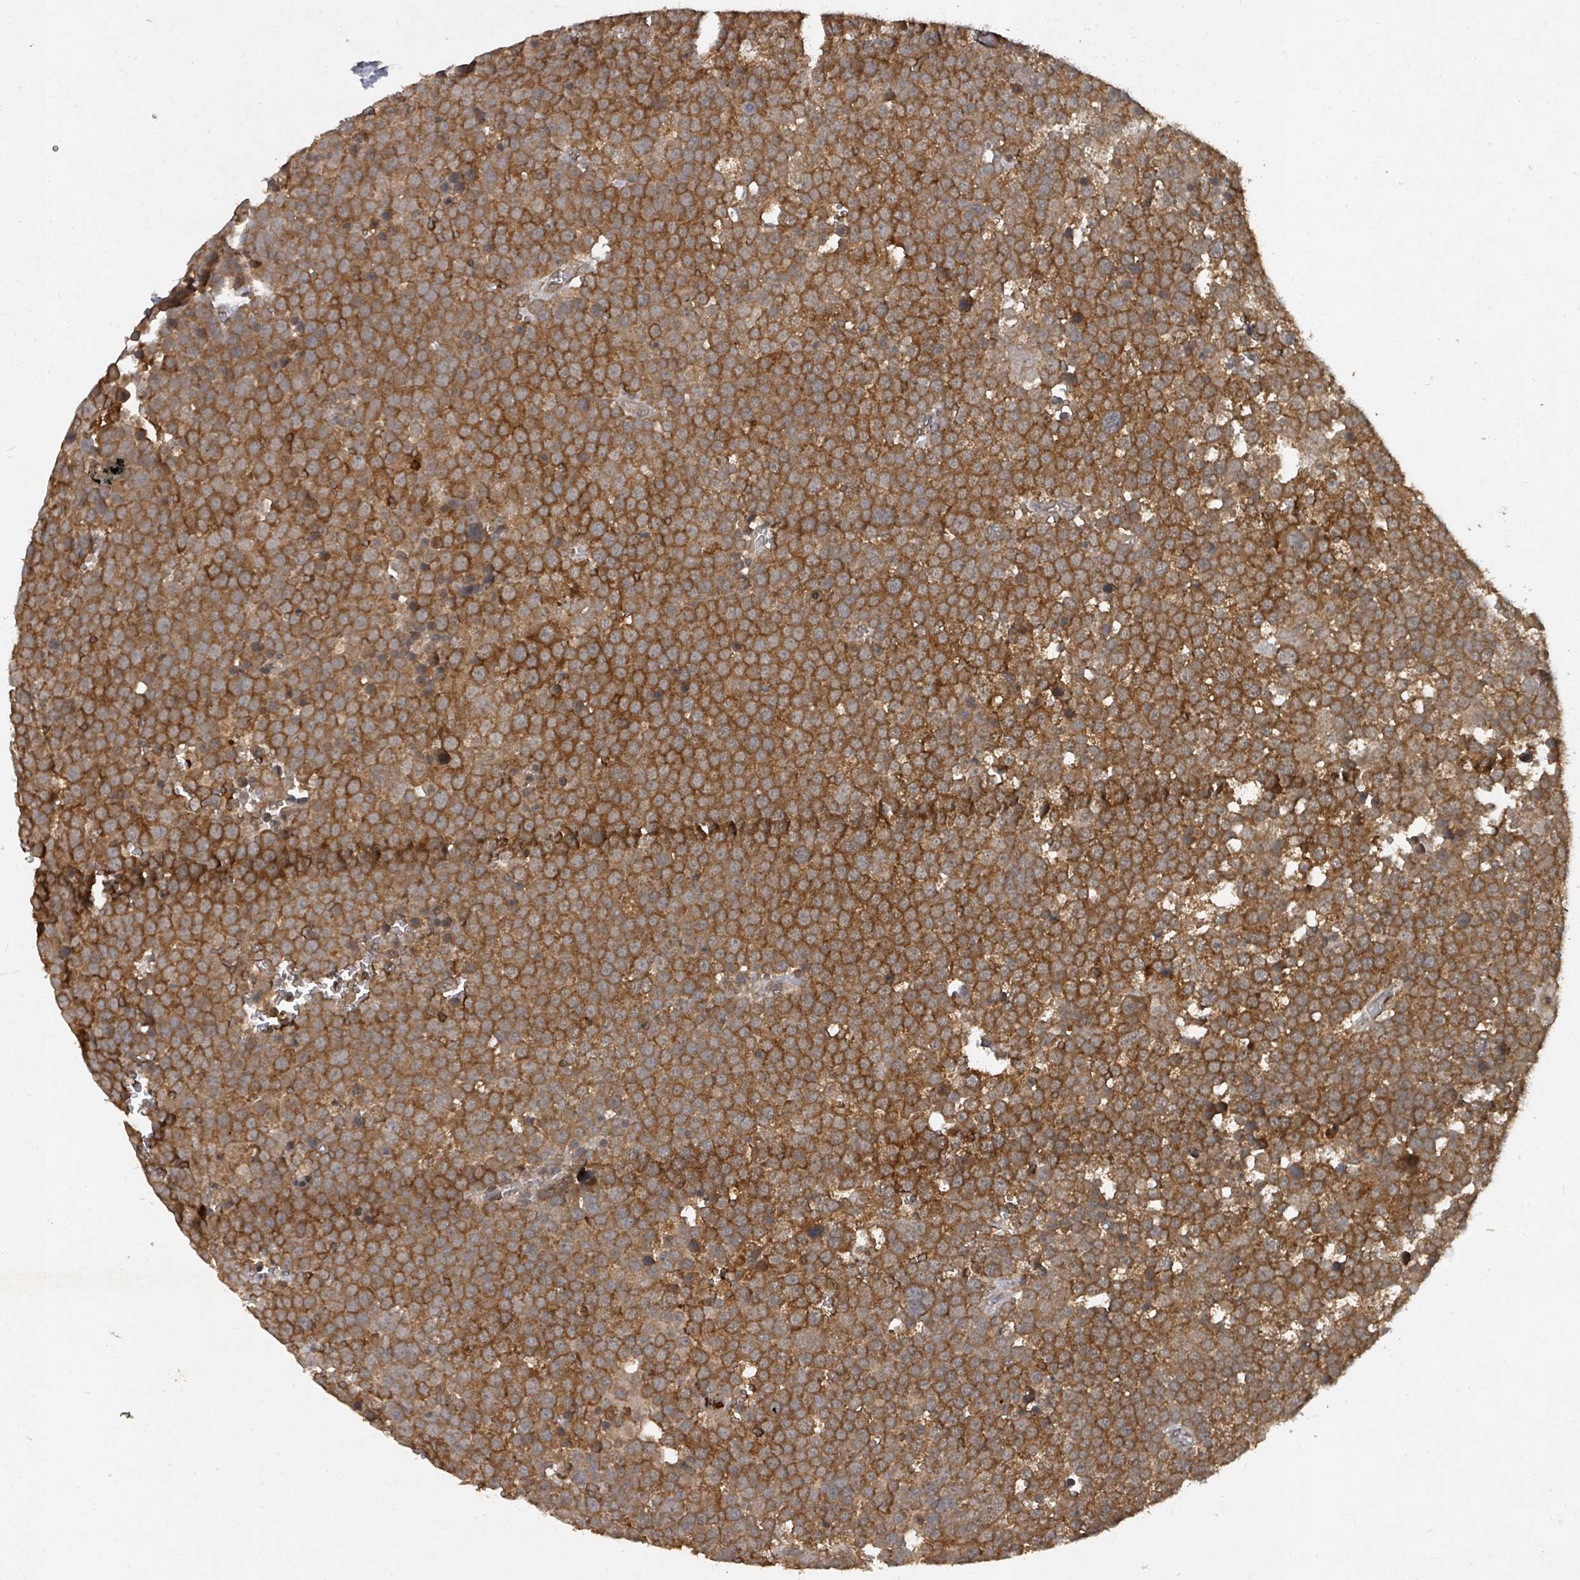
{"staining": {"intensity": "strong", "quantity": ">75%", "location": "cytoplasmic/membranous"}, "tissue": "testis cancer", "cell_type": "Tumor cells", "image_type": "cancer", "snomed": [{"axis": "morphology", "description": "Seminoma, NOS"}, {"axis": "topography", "description": "Testis"}], "caption": "Immunohistochemical staining of testis cancer reveals strong cytoplasmic/membranous protein expression in approximately >75% of tumor cells.", "gene": "KDM4E", "patient": {"sex": "male", "age": 71}}